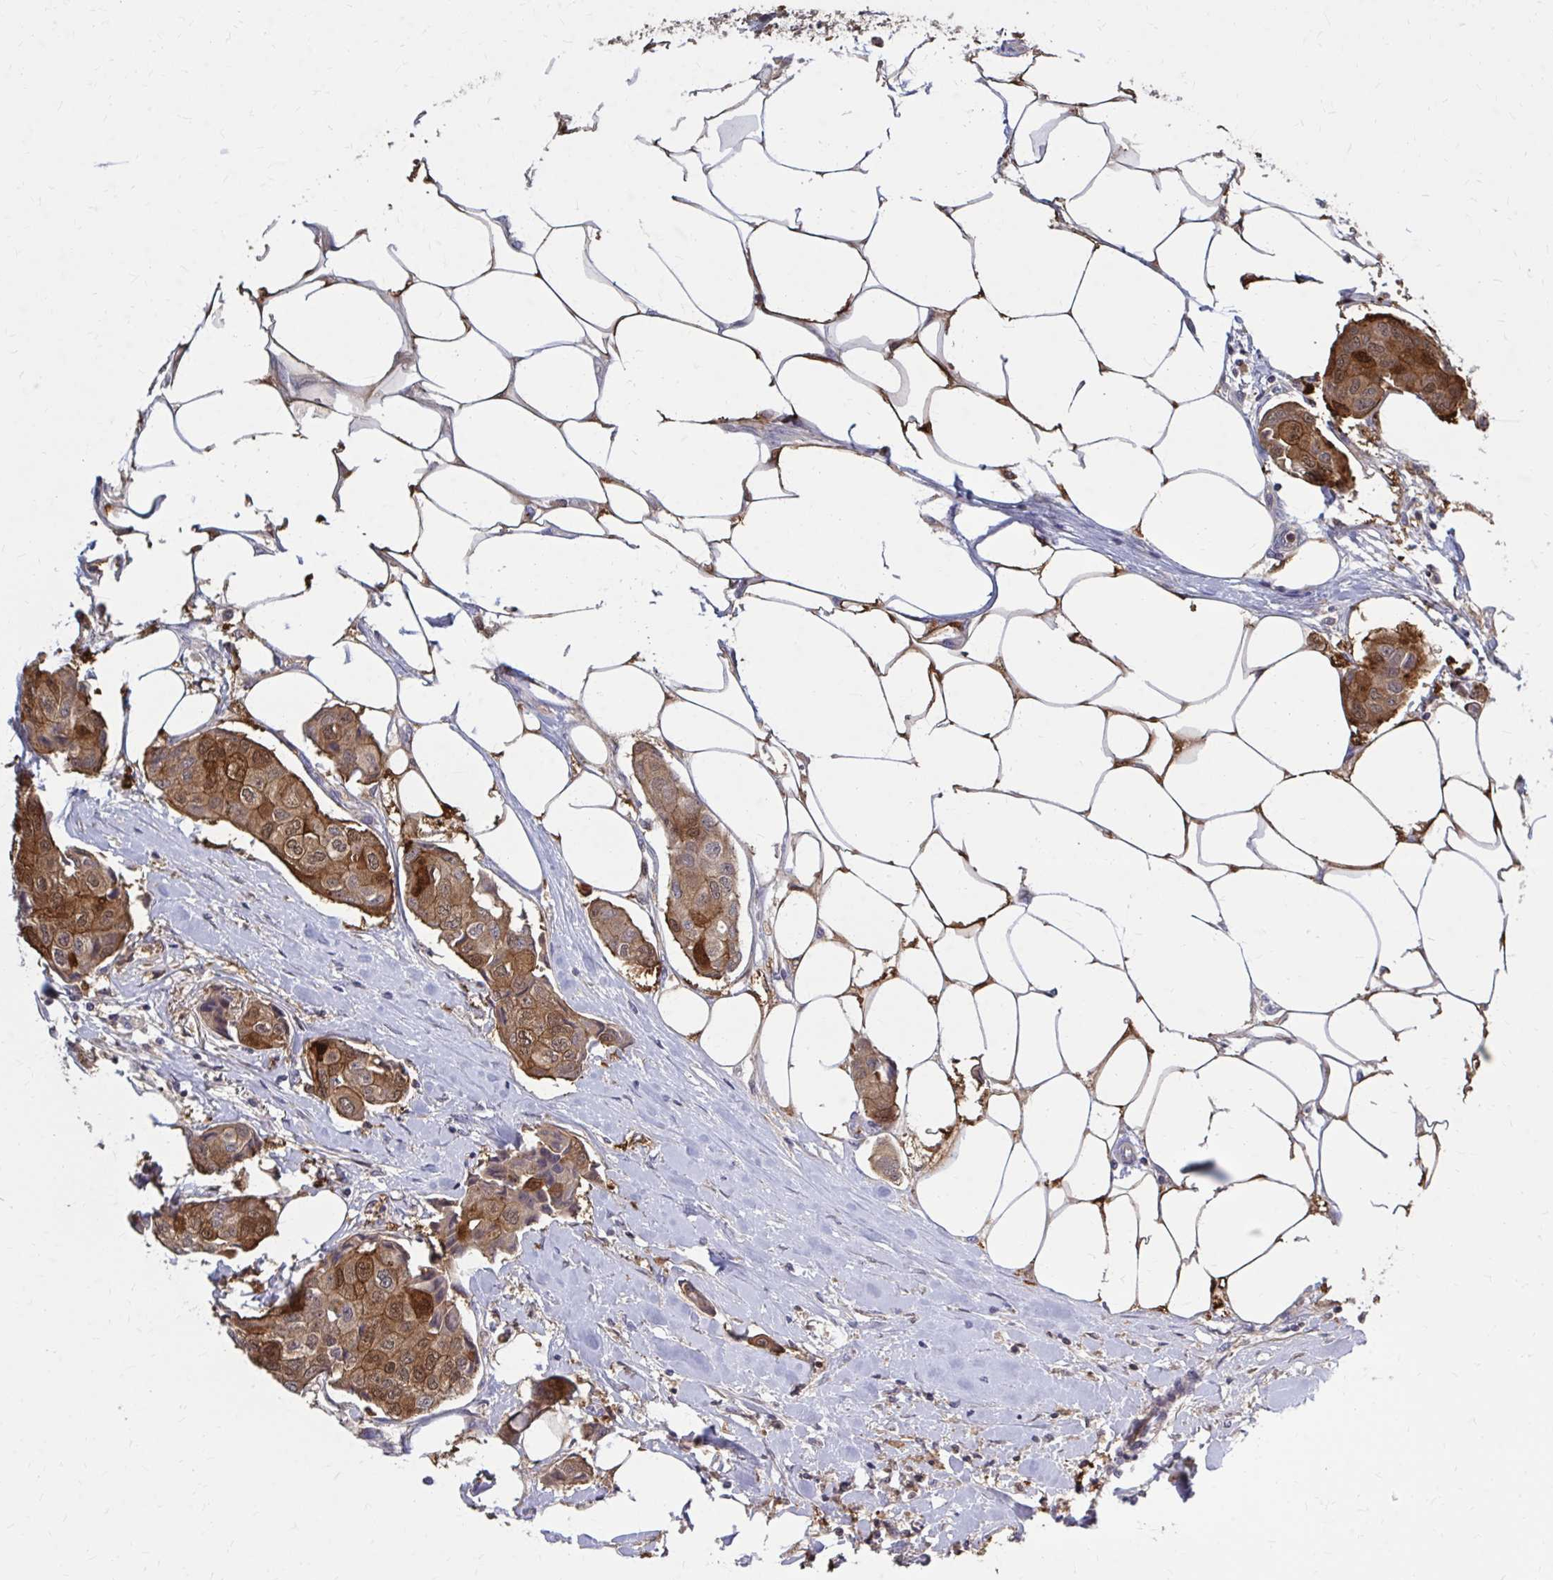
{"staining": {"intensity": "strong", "quantity": ">75%", "location": "cytoplasmic/membranous"}, "tissue": "breast cancer", "cell_type": "Tumor cells", "image_type": "cancer", "snomed": [{"axis": "morphology", "description": "Duct carcinoma"}, {"axis": "topography", "description": "Breast"}, {"axis": "topography", "description": "Lymph node"}], "caption": "Immunohistochemistry (IHC) (DAB) staining of human breast cancer displays strong cytoplasmic/membranous protein expression in approximately >75% of tumor cells. (DAB = brown stain, brightfield microscopy at high magnification).", "gene": "DBI", "patient": {"sex": "female", "age": 80}}